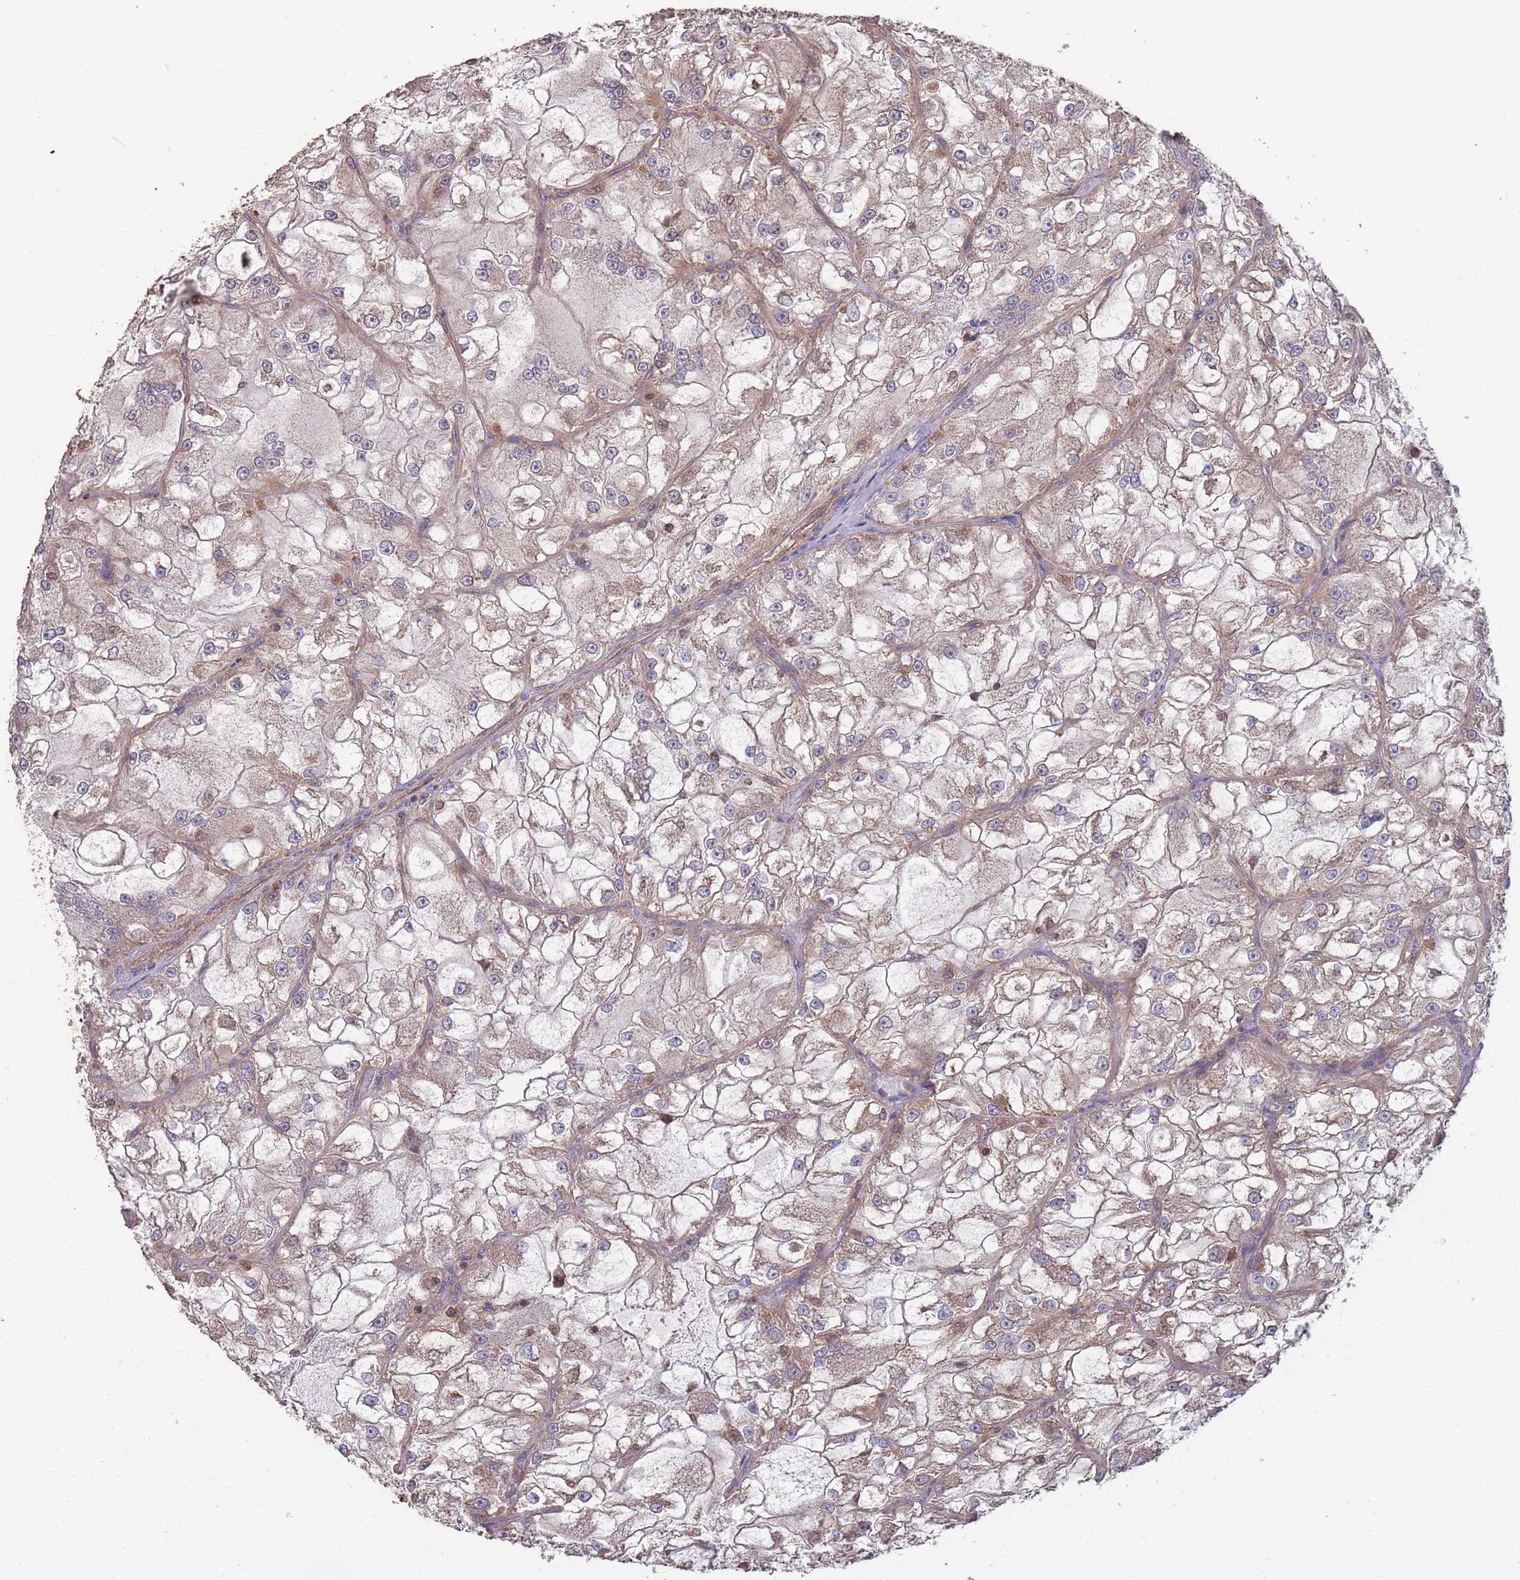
{"staining": {"intensity": "moderate", "quantity": "25%-75%", "location": "cytoplasmic/membranous"}, "tissue": "renal cancer", "cell_type": "Tumor cells", "image_type": "cancer", "snomed": [{"axis": "morphology", "description": "Adenocarcinoma, NOS"}, {"axis": "topography", "description": "Kidney"}], "caption": "A brown stain shows moderate cytoplasmic/membranous staining of a protein in adenocarcinoma (renal) tumor cells. (Brightfield microscopy of DAB IHC at high magnification).", "gene": "NUDT21", "patient": {"sex": "female", "age": 72}}